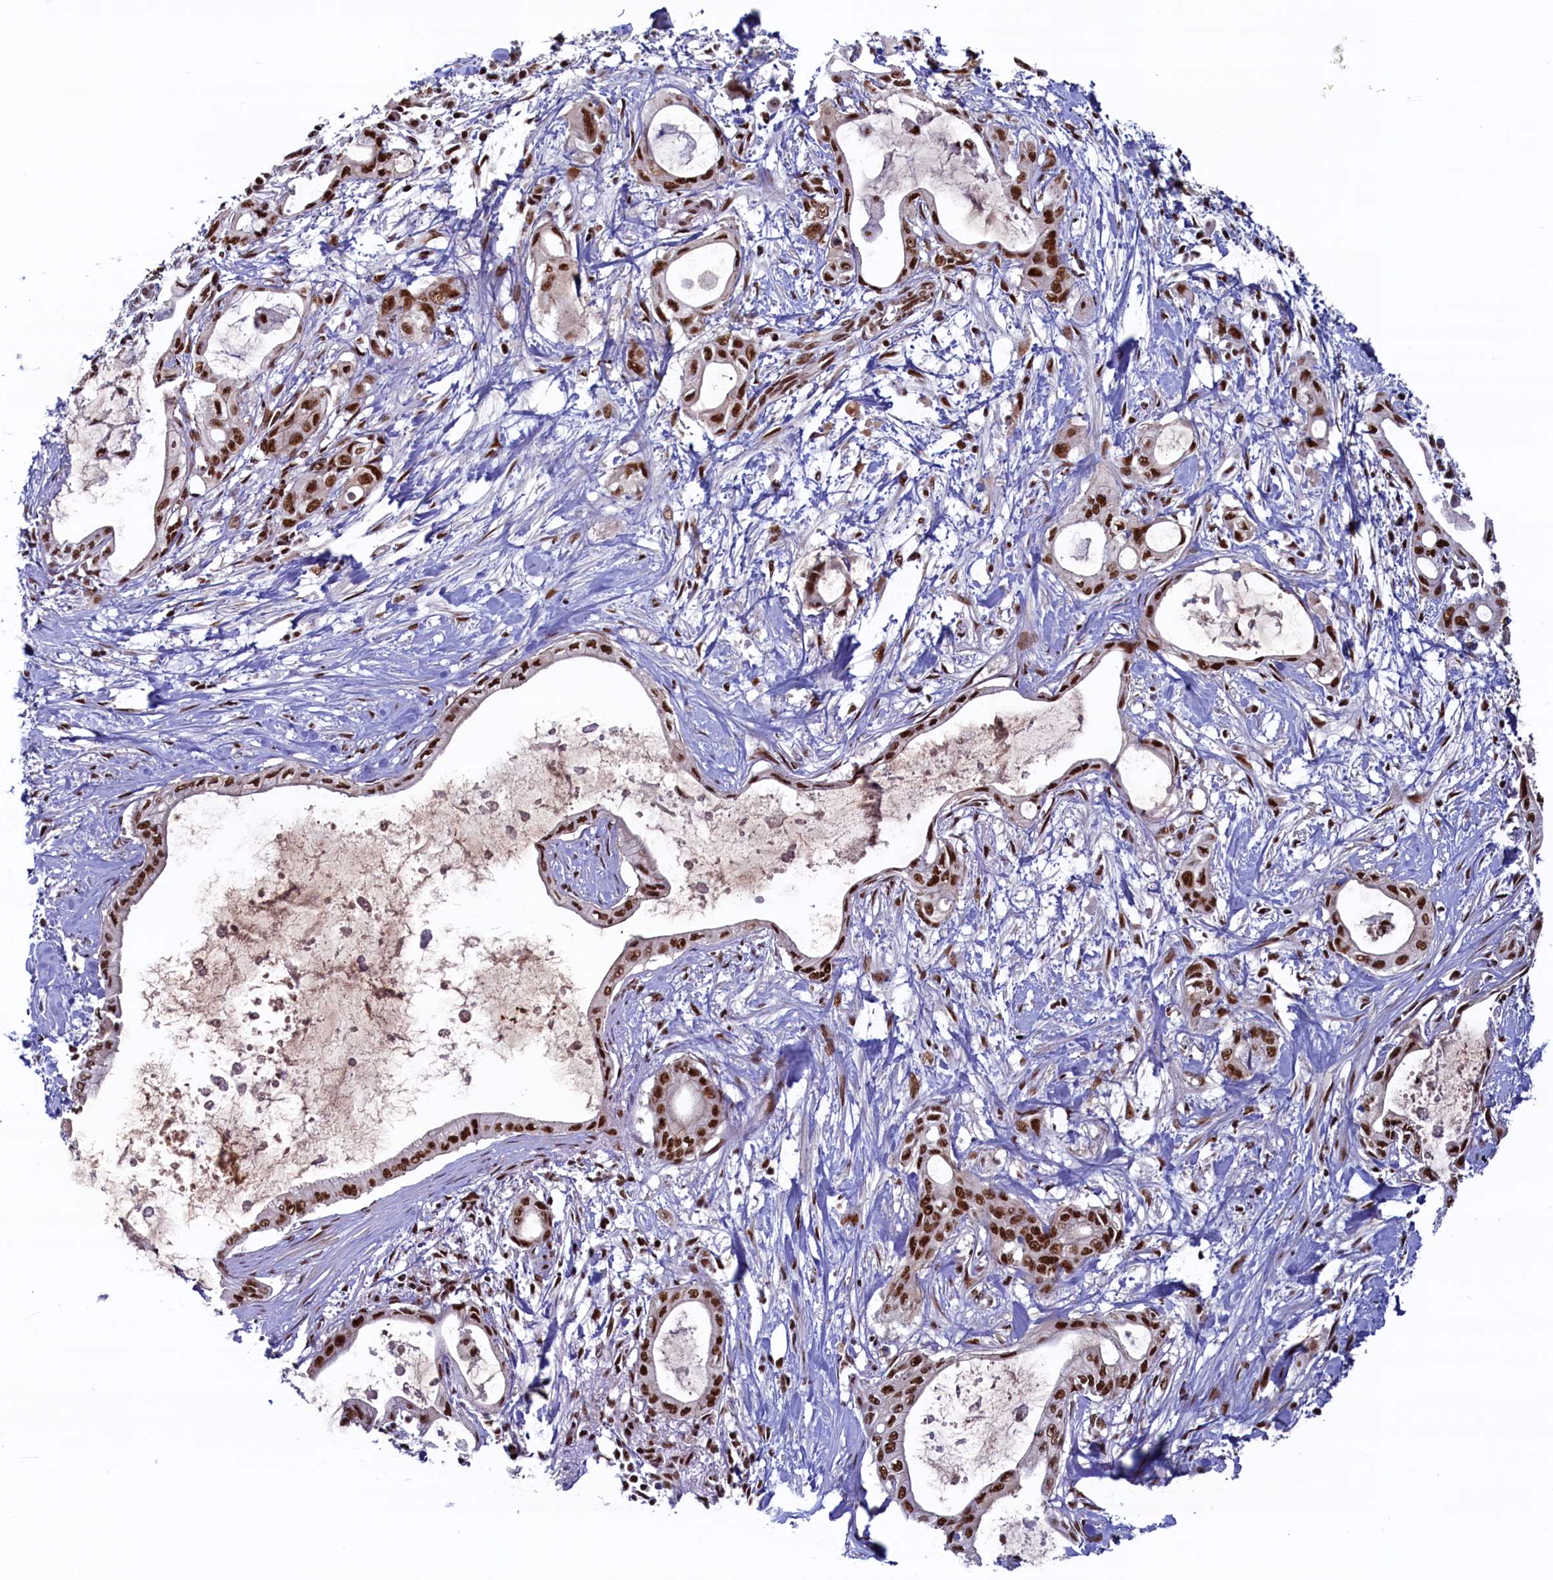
{"staining": {"intensity": "strong", "quantity": ">75%", "location": "nuclear"}, "tissue": "pancreatic cancer", "cell_type": "Tumor cells", "image_type": "cancer", "snomed": [{"axis": "morphology", "description": "Adenocarcinoma, NOS"}, {"axis": "topography", "description": "Pancreas"}], "caption": "Pancreatic cancer was stained to show a protein in brown. There is high levels of strong nuclear positivity in about >75% of tumor cells. The staining was performed using DAB (3,3'-diaminobenzidine) to visualize the protein expression in brown, while the nuclei were stained in blue with hematoxylin (Magnification: 20x).", "gene": "ZC3H18", "patient": {"sex": "male", "age": 72}}